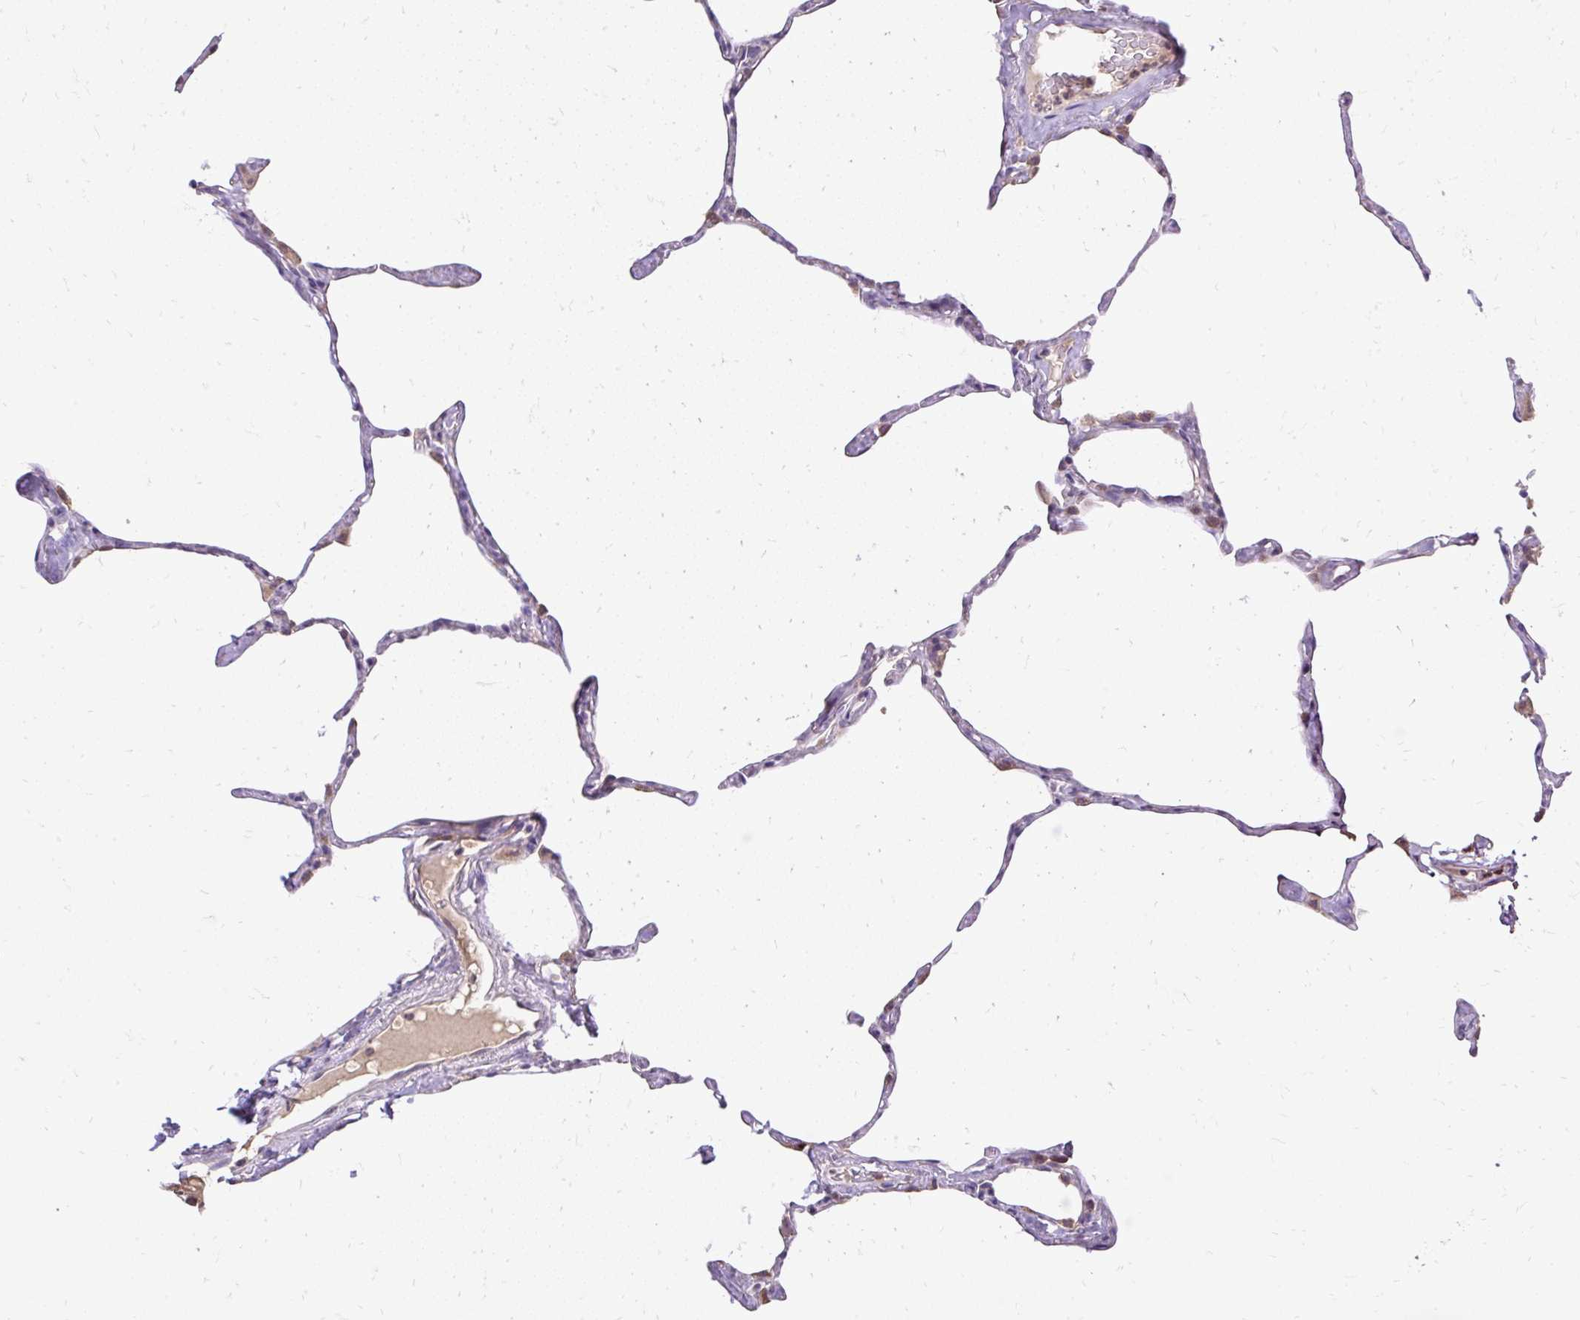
{"staining": {"intensity": "negative", "quantity": "none", "location": "none"}, "tissue": "lung", "cell_type": "Alveolar cells", "image_type": "normal", "snomed": [{"axis": "morphology", "description": "Normal tissue, NOS"}, {"axis": "topography", "description": "Lung"}], "caption": "Lung was stained to show a protein in brown. There is no significant positivity in alveolar cells. (IHC, brightfield microscopy, high magnification).", "gene": "SEC63", "patient": {"sex": "male", "age": 65}}